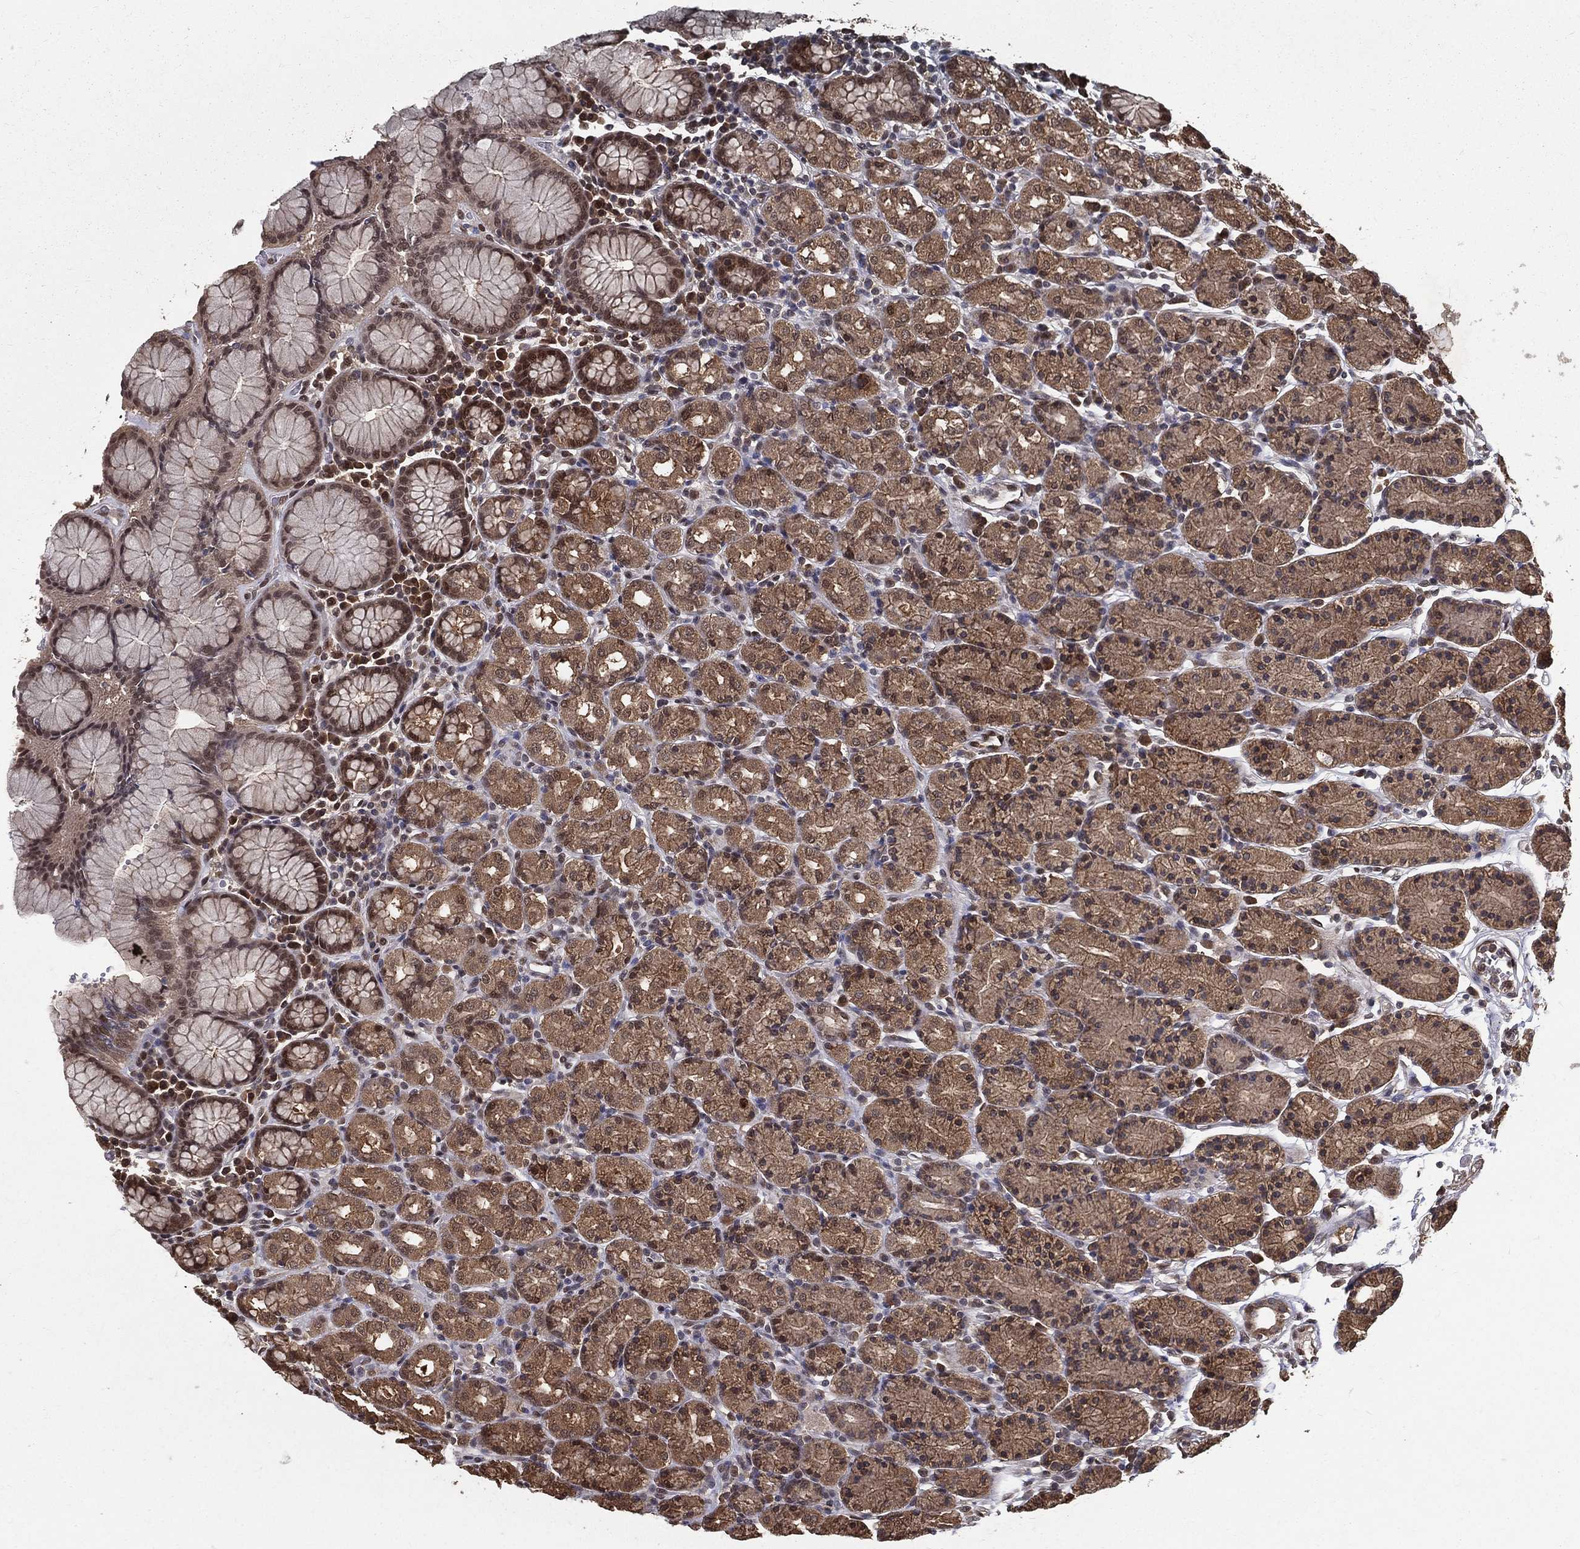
{"staining": {"intensity": "moderate", "quantity": ">75%", "location": "cytoplasmic/membranous,nuclear"}, "tissue": "stomach", "cell_type": "Glandular cells", "image_type": "normal", "snomed": [{"axis": "morphology", "description": "Normal tissue, NOS"}, {"axis": "topography", "description": "Stomach, upper"}, {"axis": "topography", "description": "Stomach"}], "caption": "Immunohistochemistry (DAB (3,3'-diaminobenzidine)) staining of unremarkable human stomach reveals moderate cytoplasmic/membranous,nuclear protein expression in approximately >75% of glandular cells.", "gene": "CARM1", "patient": {"sex": "male", "age": 62}}